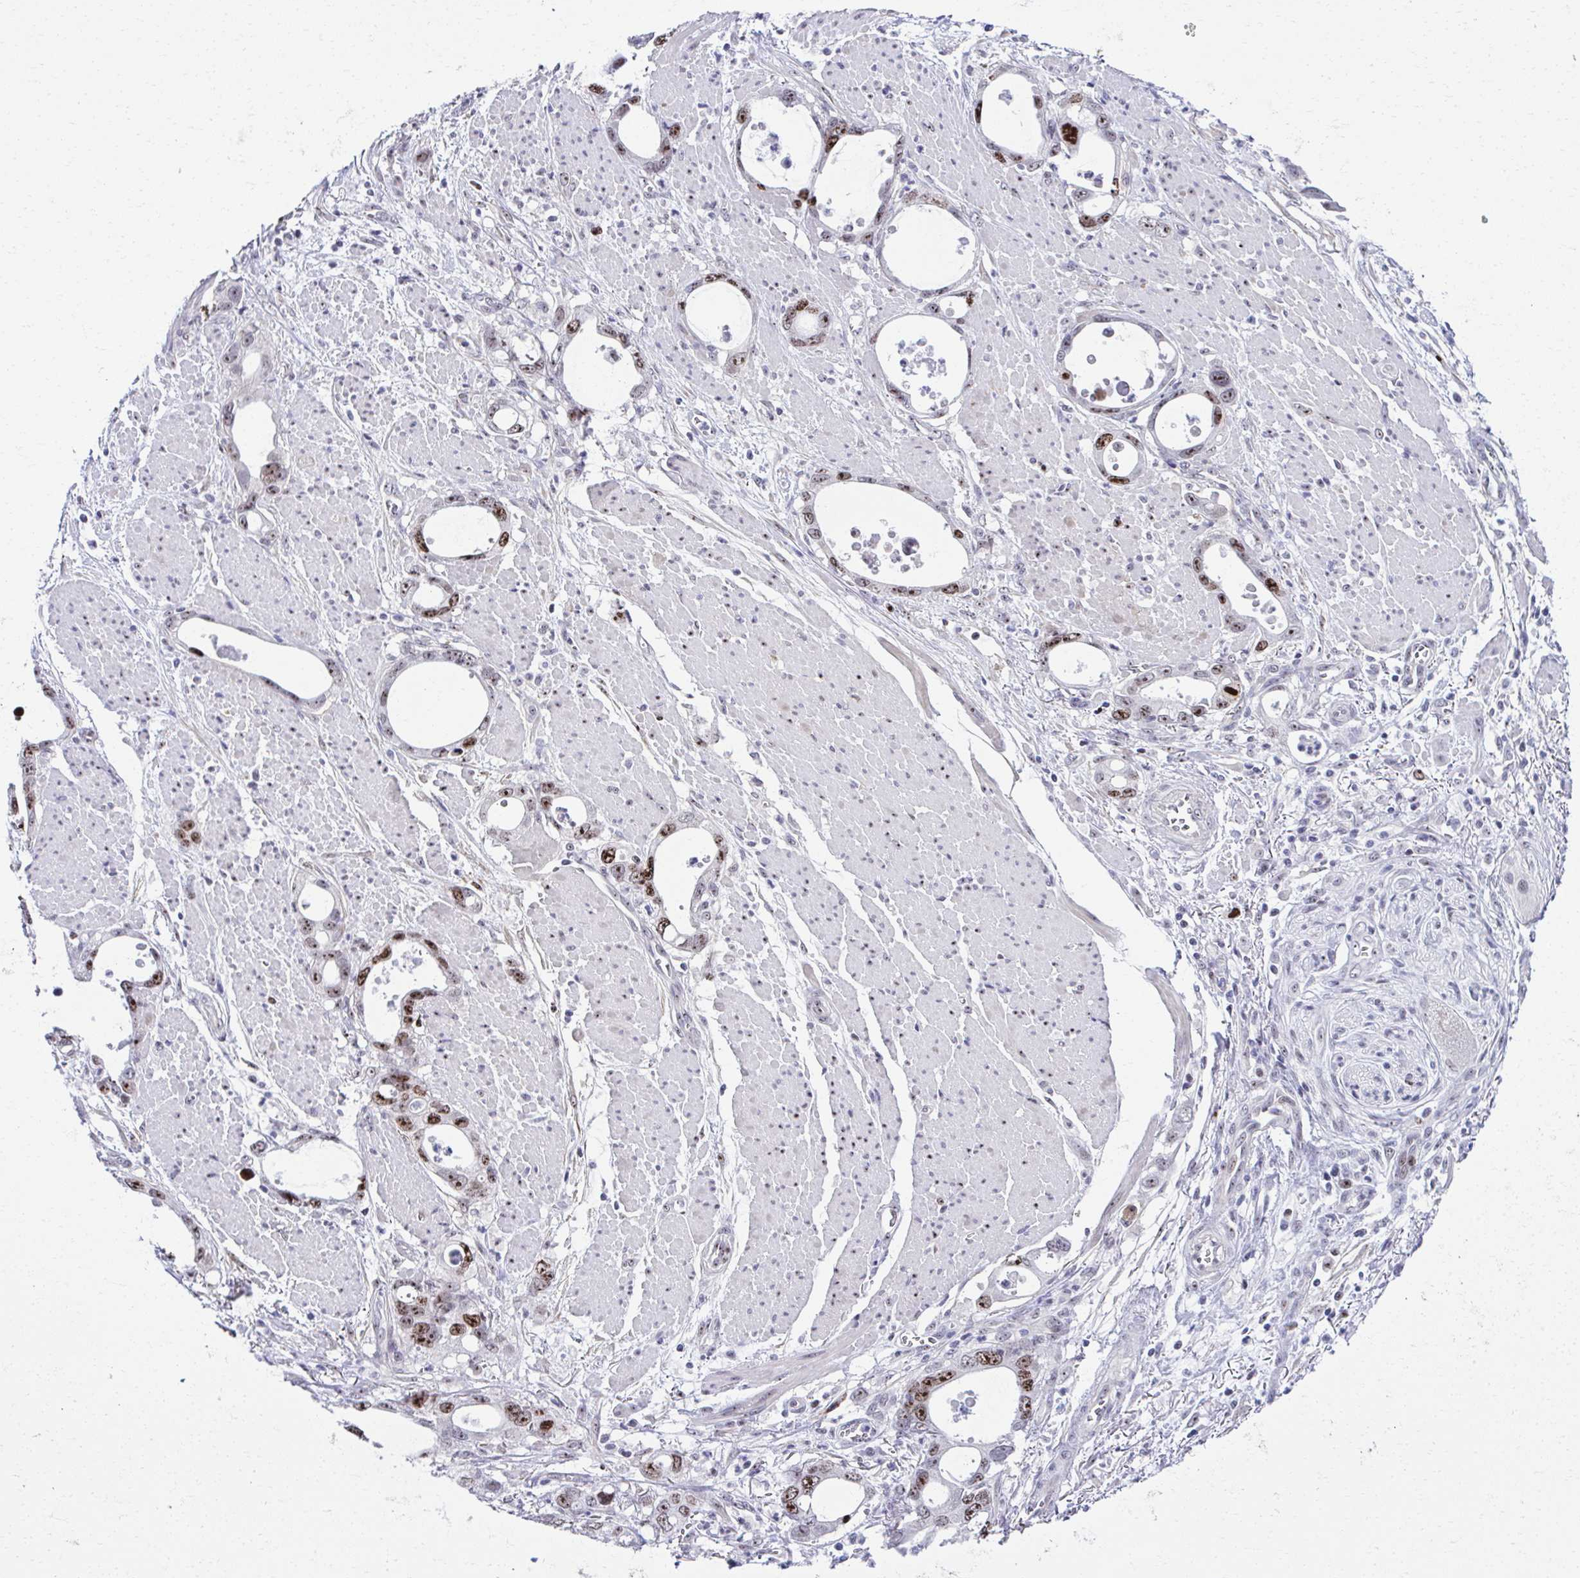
{"staining": {"intensity": "strong", "quantity": "25%-75%", "location": "nuclear"}, "tissue": "stomach cancer", "cell_type": "Tumor cells", "image_type": "cancer", "snomed": [{"axis": "morphology", "description": "Adenocarcinoma, NOS"}, {"axis": "topography", "description": "Stomach, upper"}], "caption": "Stomach cancer (adenocarcinoma) stained with DAB (3,3'-diaminobenzidine) immunohistochemistry (IHC) displays high levels of strong nuclear positivity in approximately 25%-75% of tumor cells.", "gene": "CEP72", "patient": {"sex": "male", "age": 74}}